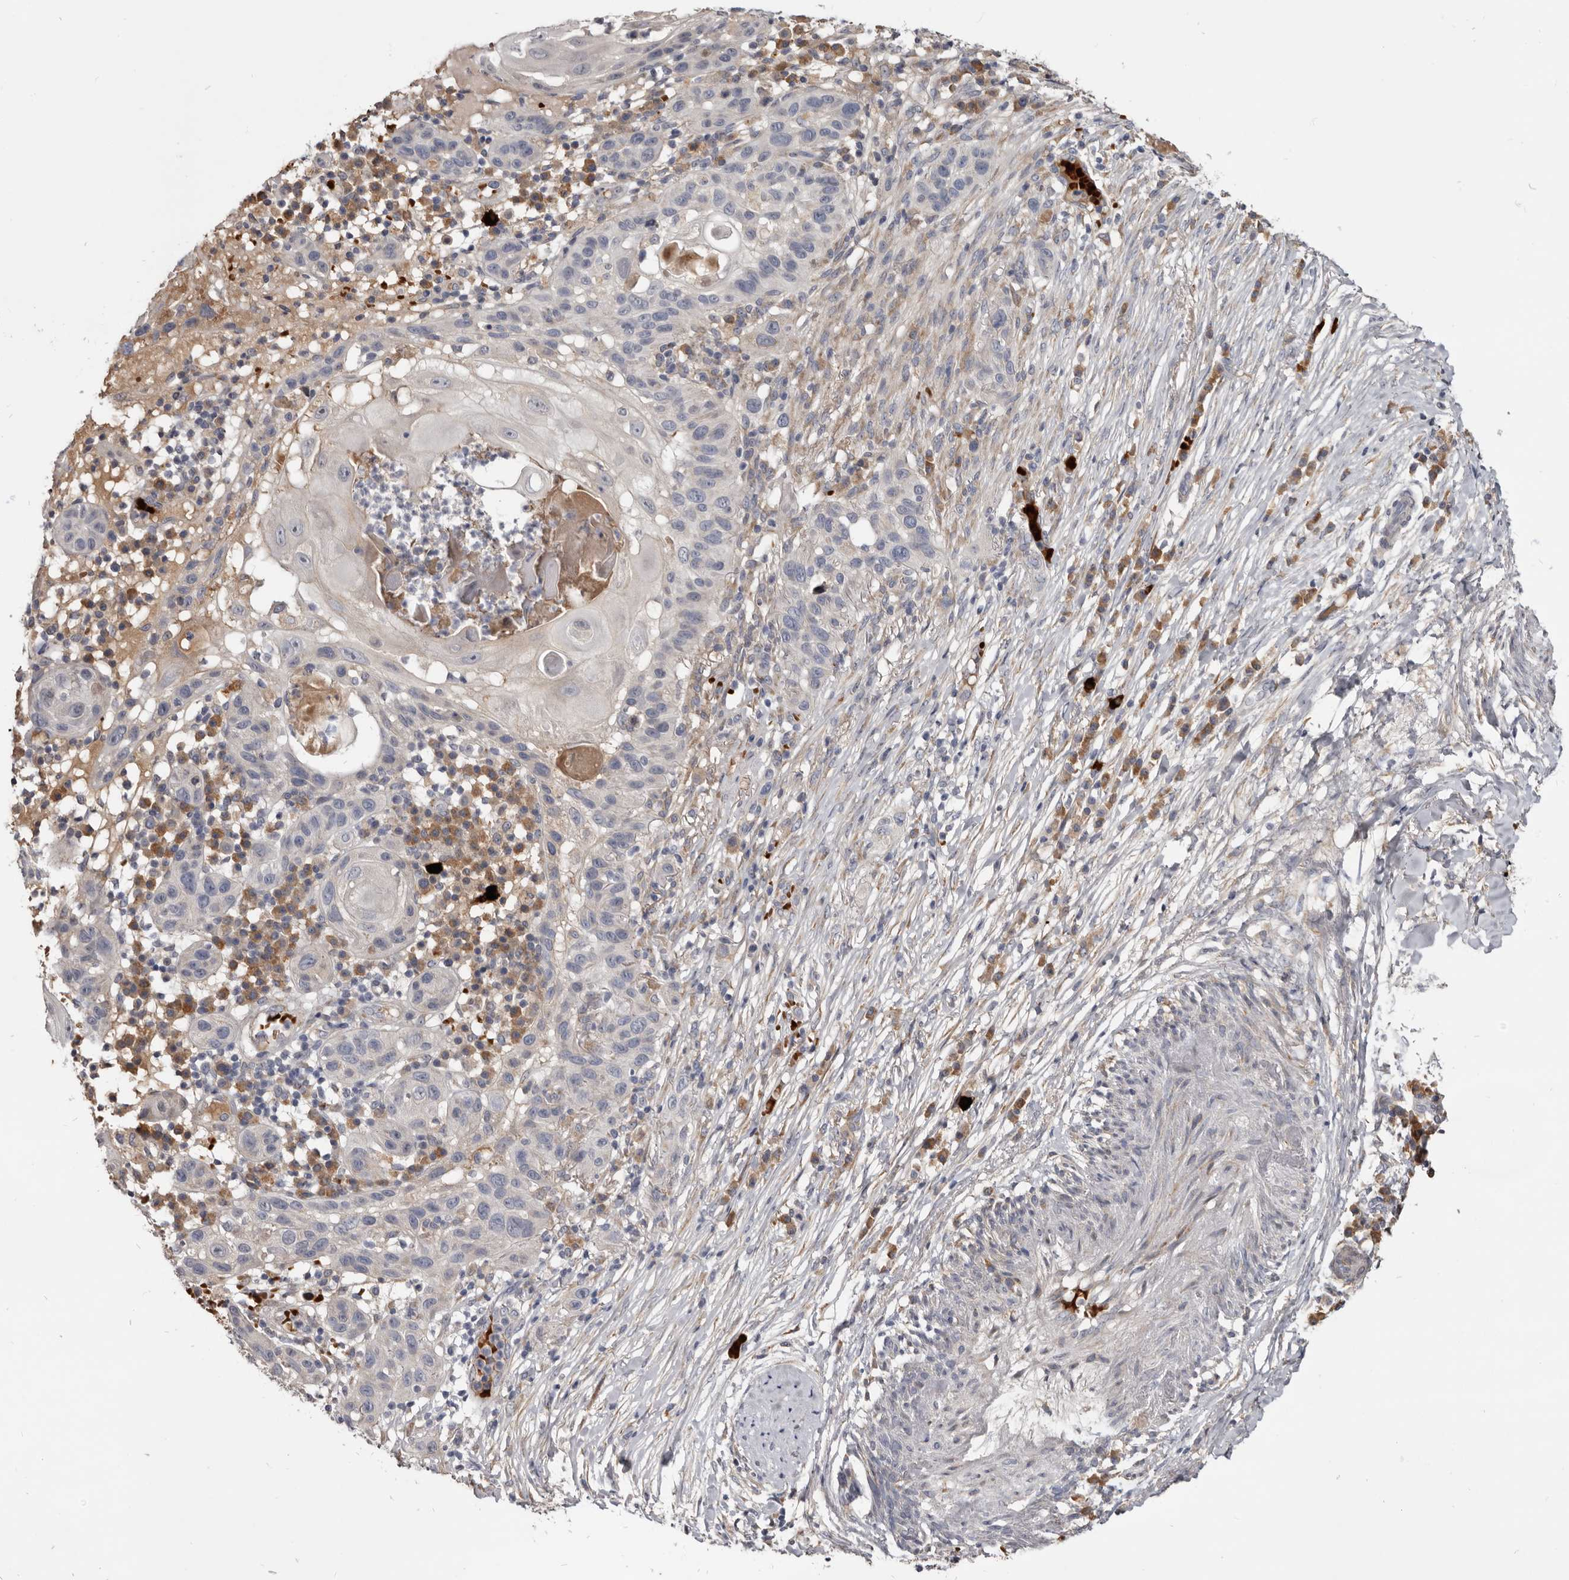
{"staining": {"intensity": "negative", "quantity": "none", "location": "none"}, "tissue": "skin cancer", "cell_type": "Tumor cells", "image_type": "cancer", "snomed": [{"axis": "morphology", "description": "Normal tissue, NOS"}, {"axis": "morphology", "description": "Squamous cell carcinoma, NOS"}, {"axis": "topography", "description": "Skin"}], "caption": "DAB (3,3'-diaminobenzidine) immunohistochemical staining of skin cancer demonstrates no significant positivity in tumor cells.", "gene": "NENF", "patient": {"sex": "female", "age": 96}}